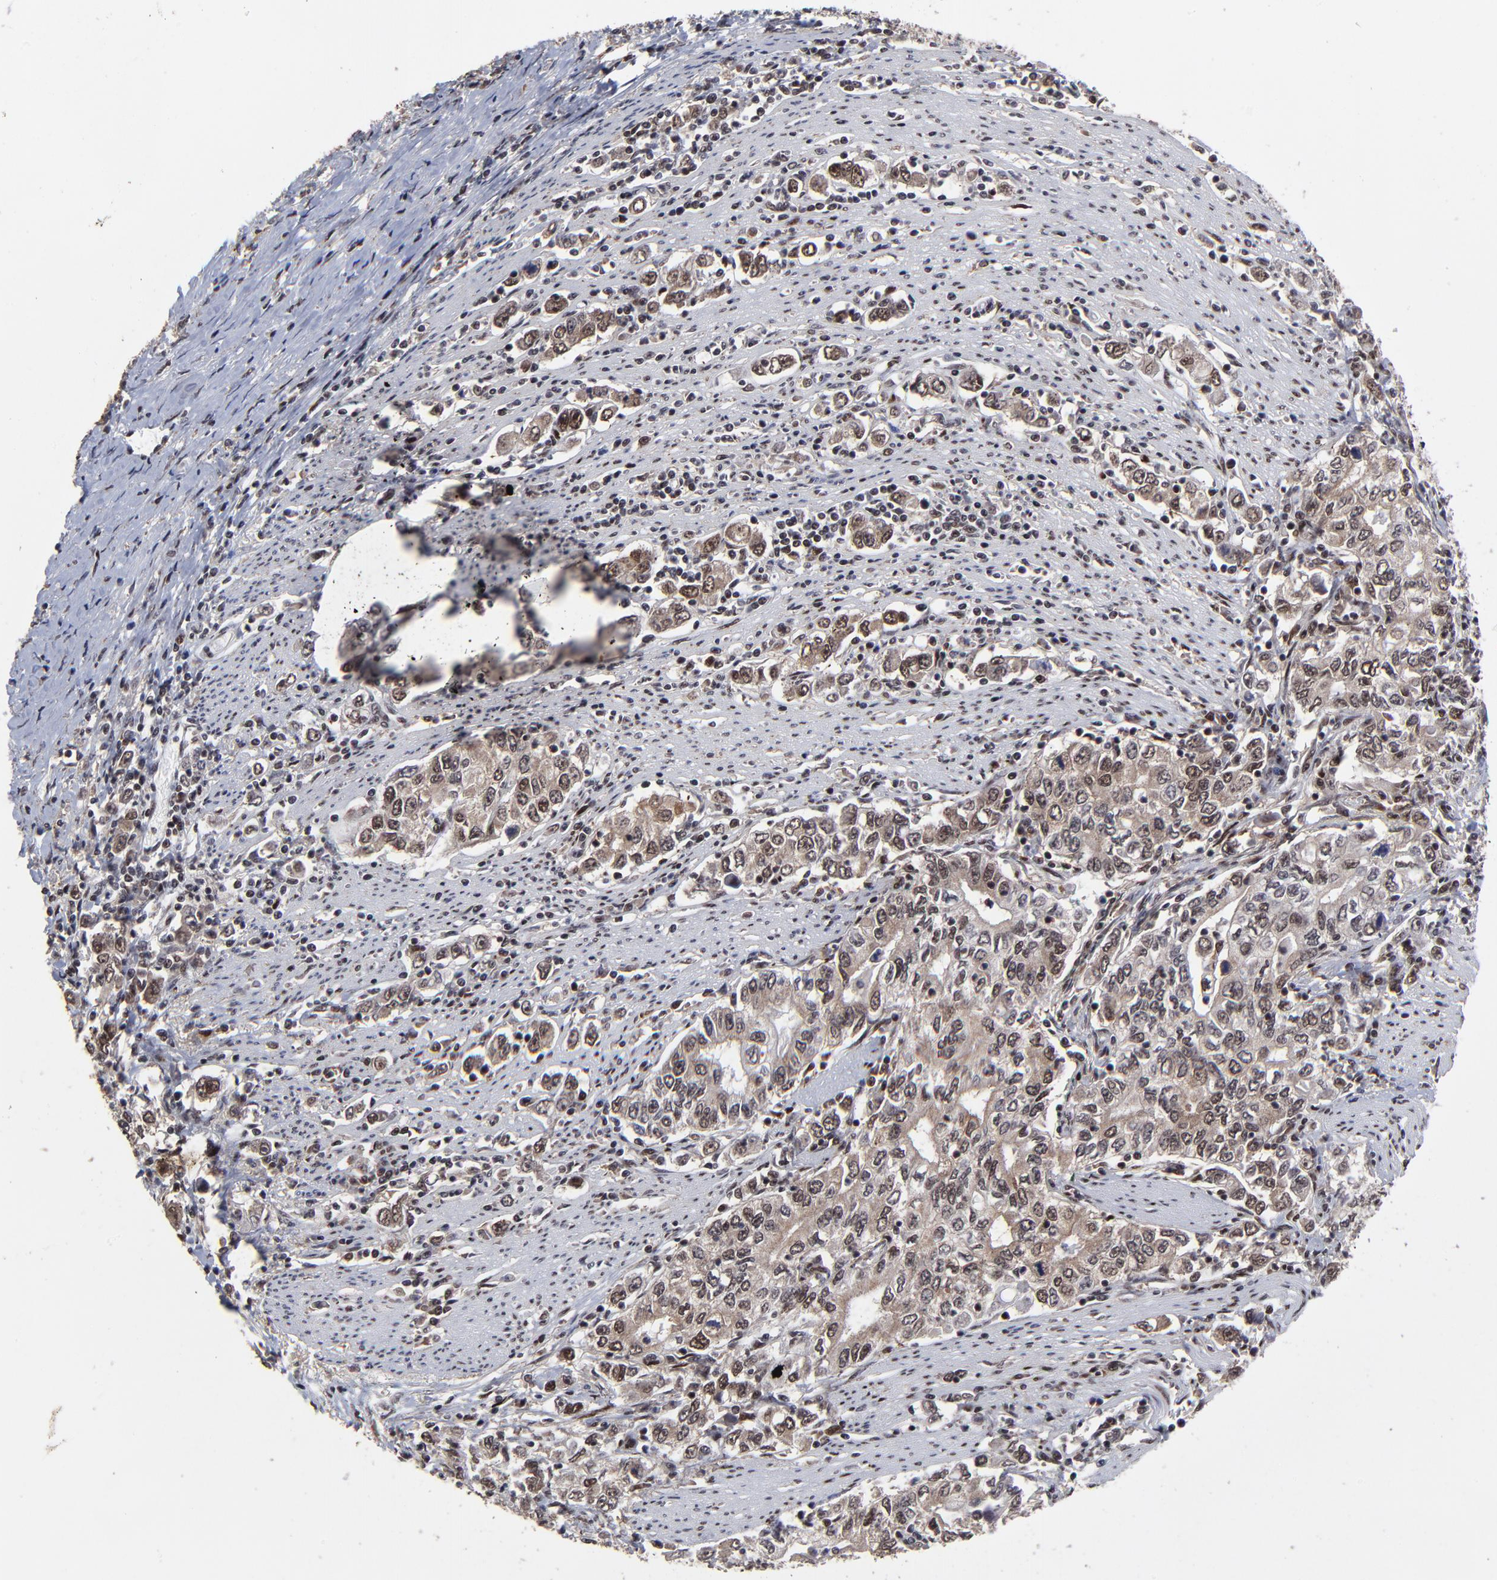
{"staining": {"intensity": "moderate", "quantity": "25%-75%", "location": "nuclear"}, "tissue": "stomach cancer", "cell_type": "Tumor cells", "image_type": "cancer", "snomed": [{"axis": "morphology", "description": "Adenocarcinoma, NOS"}, {"axis": "topography", "description": "Stomach, lower"}], "caption": "This photomicrograph demonstrates immunohistochemistry staining of adenocarcinoma (stomach), with medium moderate nuclear positivity in about 25%-75% of tumor cells.", "gene": "RBM22", "patient": {"sex": "female", "age": 72}}